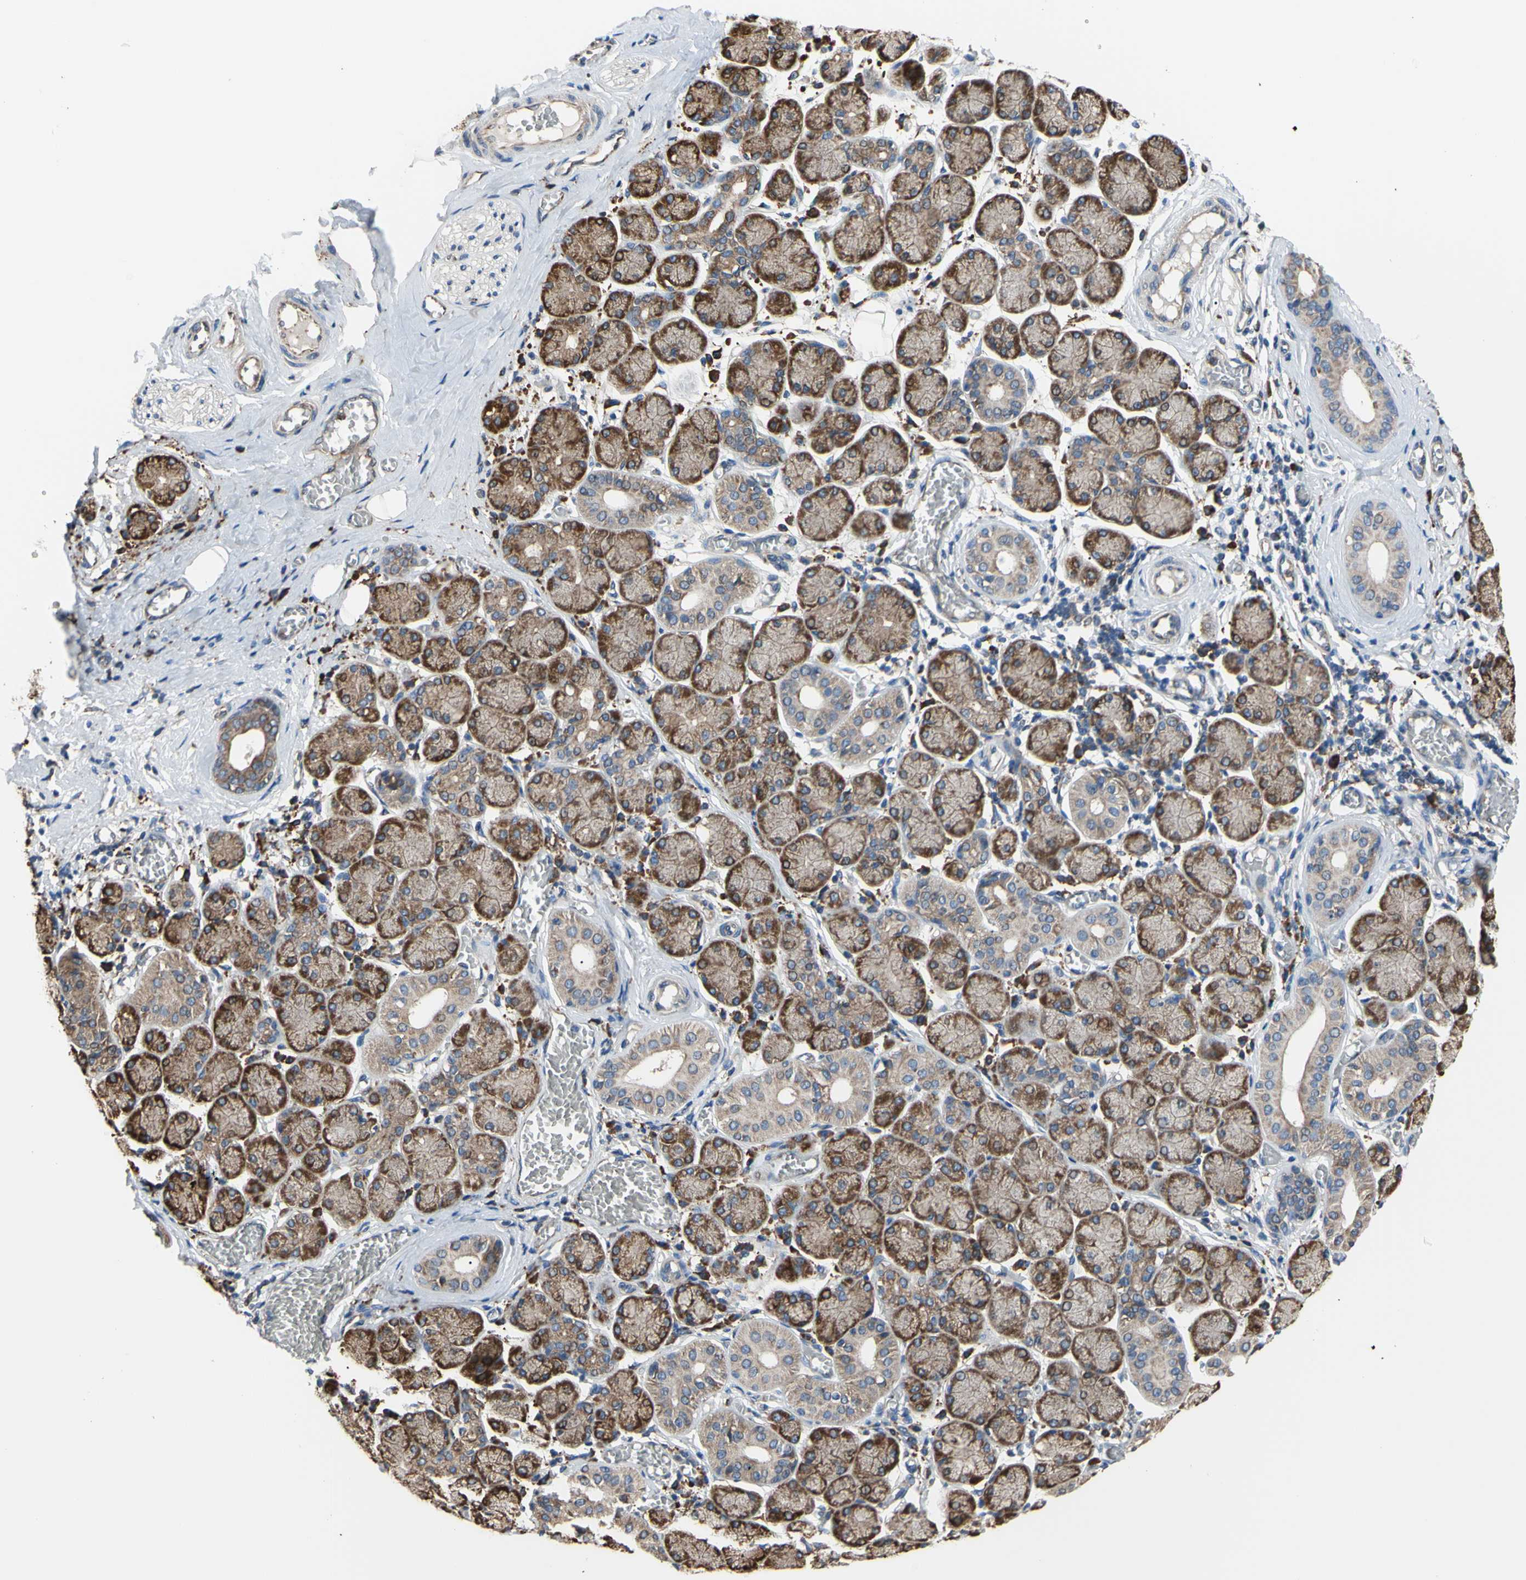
{"staining": {"intensity": "strong", "quantity": ">75%", "location": "cytoplasmic/membranous"}, "tissue": "salivary gland", "cell_type": "Glandular cells", "image_type": "normal", "snomed": [{"axis": "morphology", "description": "Normal tissue, NOS"}, {"axis": "topography", "description": "Salivary gland"}], "caption": "Human salivary gland stained for a protein (brown) demonstrates strong cytoplasmic/membranous positive expression in approximately >75% of glandular cells.", "gene": "BMF", "patient": {"sex": "female", "age": 24}}